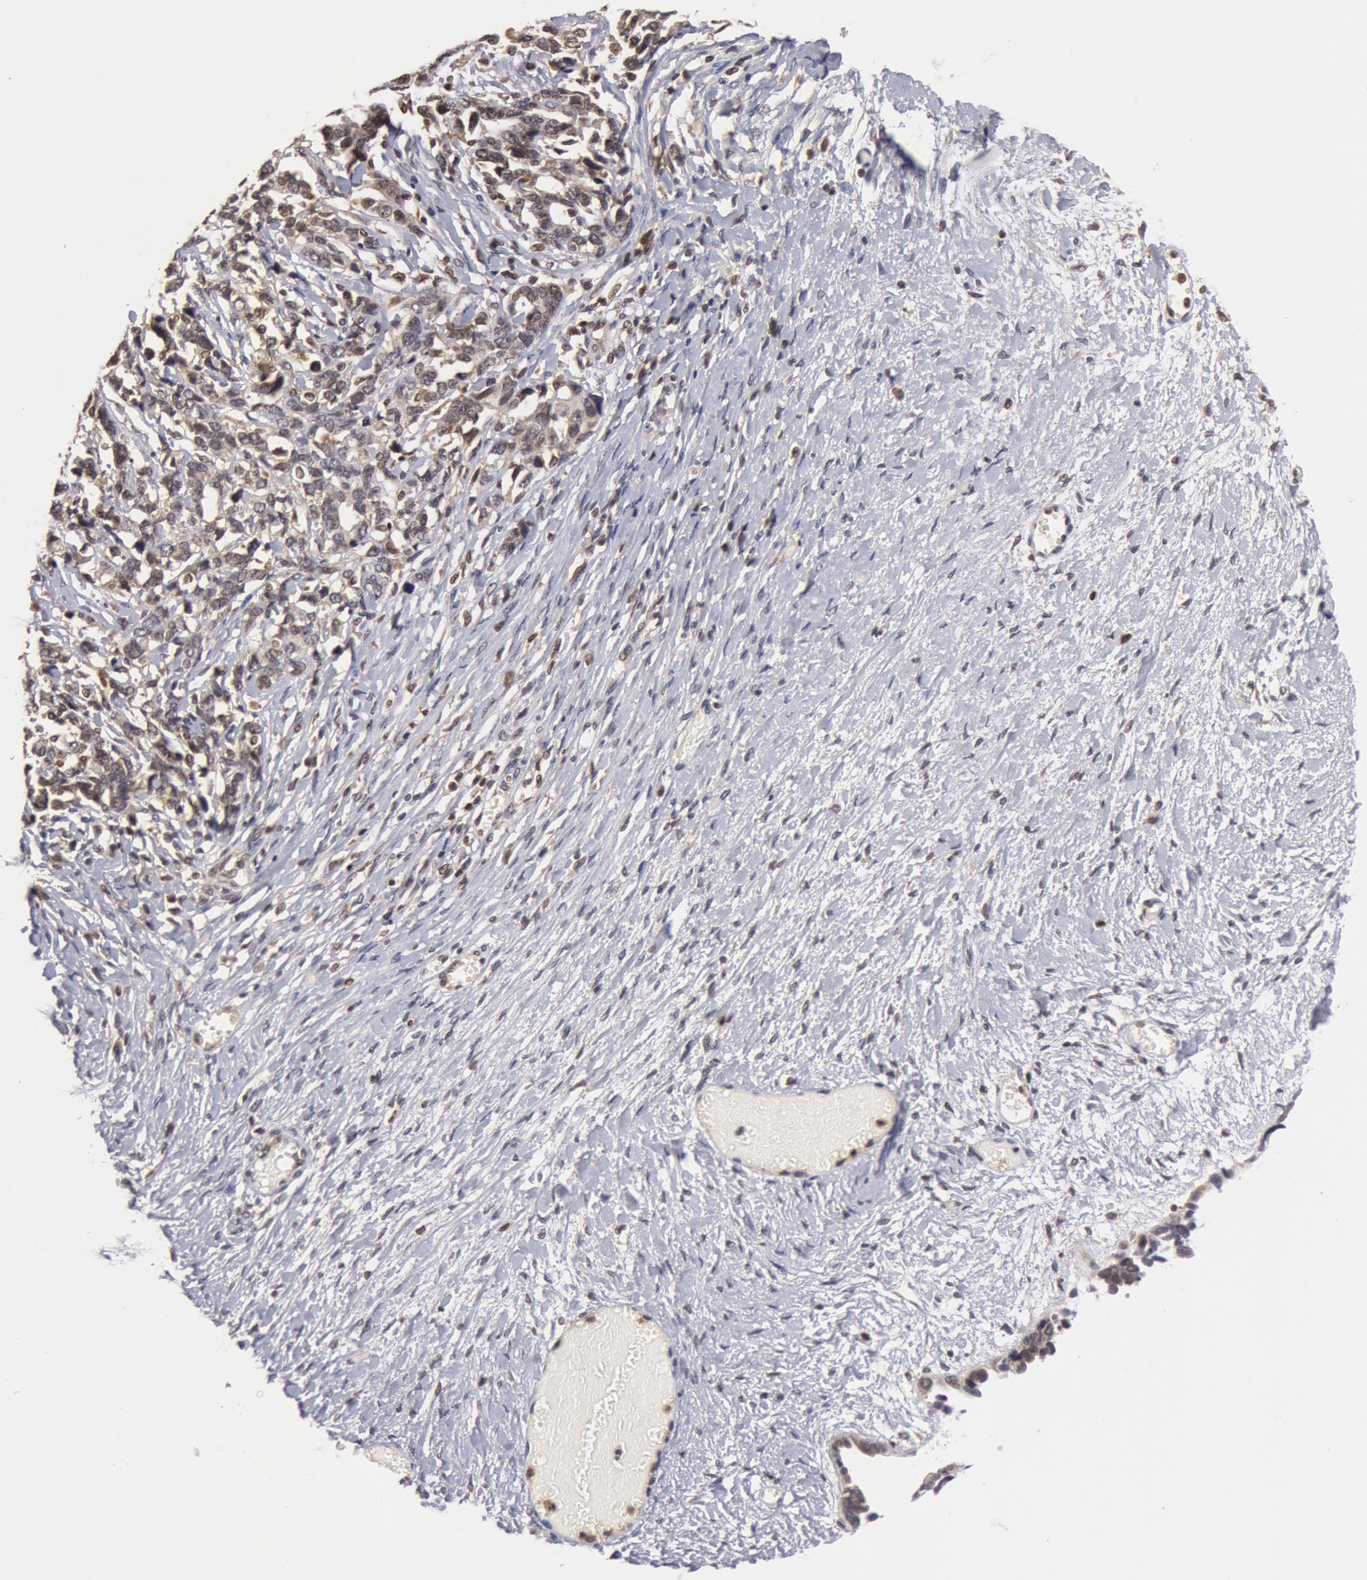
{"staining": {"intensity": "weak", "quantity": "25%-75%", "location": "nuclear"}, "tissue": "ovarian cancer", "cell_type": "Tumor cells", "image_type": "cancer", "snomed": [{"axis": "morphology", "description": "Cystadenocarcinoma, serous, NOS"}, {"axis": "topography", "description": "Ovary"}], "caption": "A high-resolution photomicrograph shows IHC staining of ovarian cancer (serous cystadenocarcinoma), which displays weak nuclear expression in about 25%-75% of tumor cells.", "gene": "ZNF350", "patient": {"sex": "female", "age": 69}}